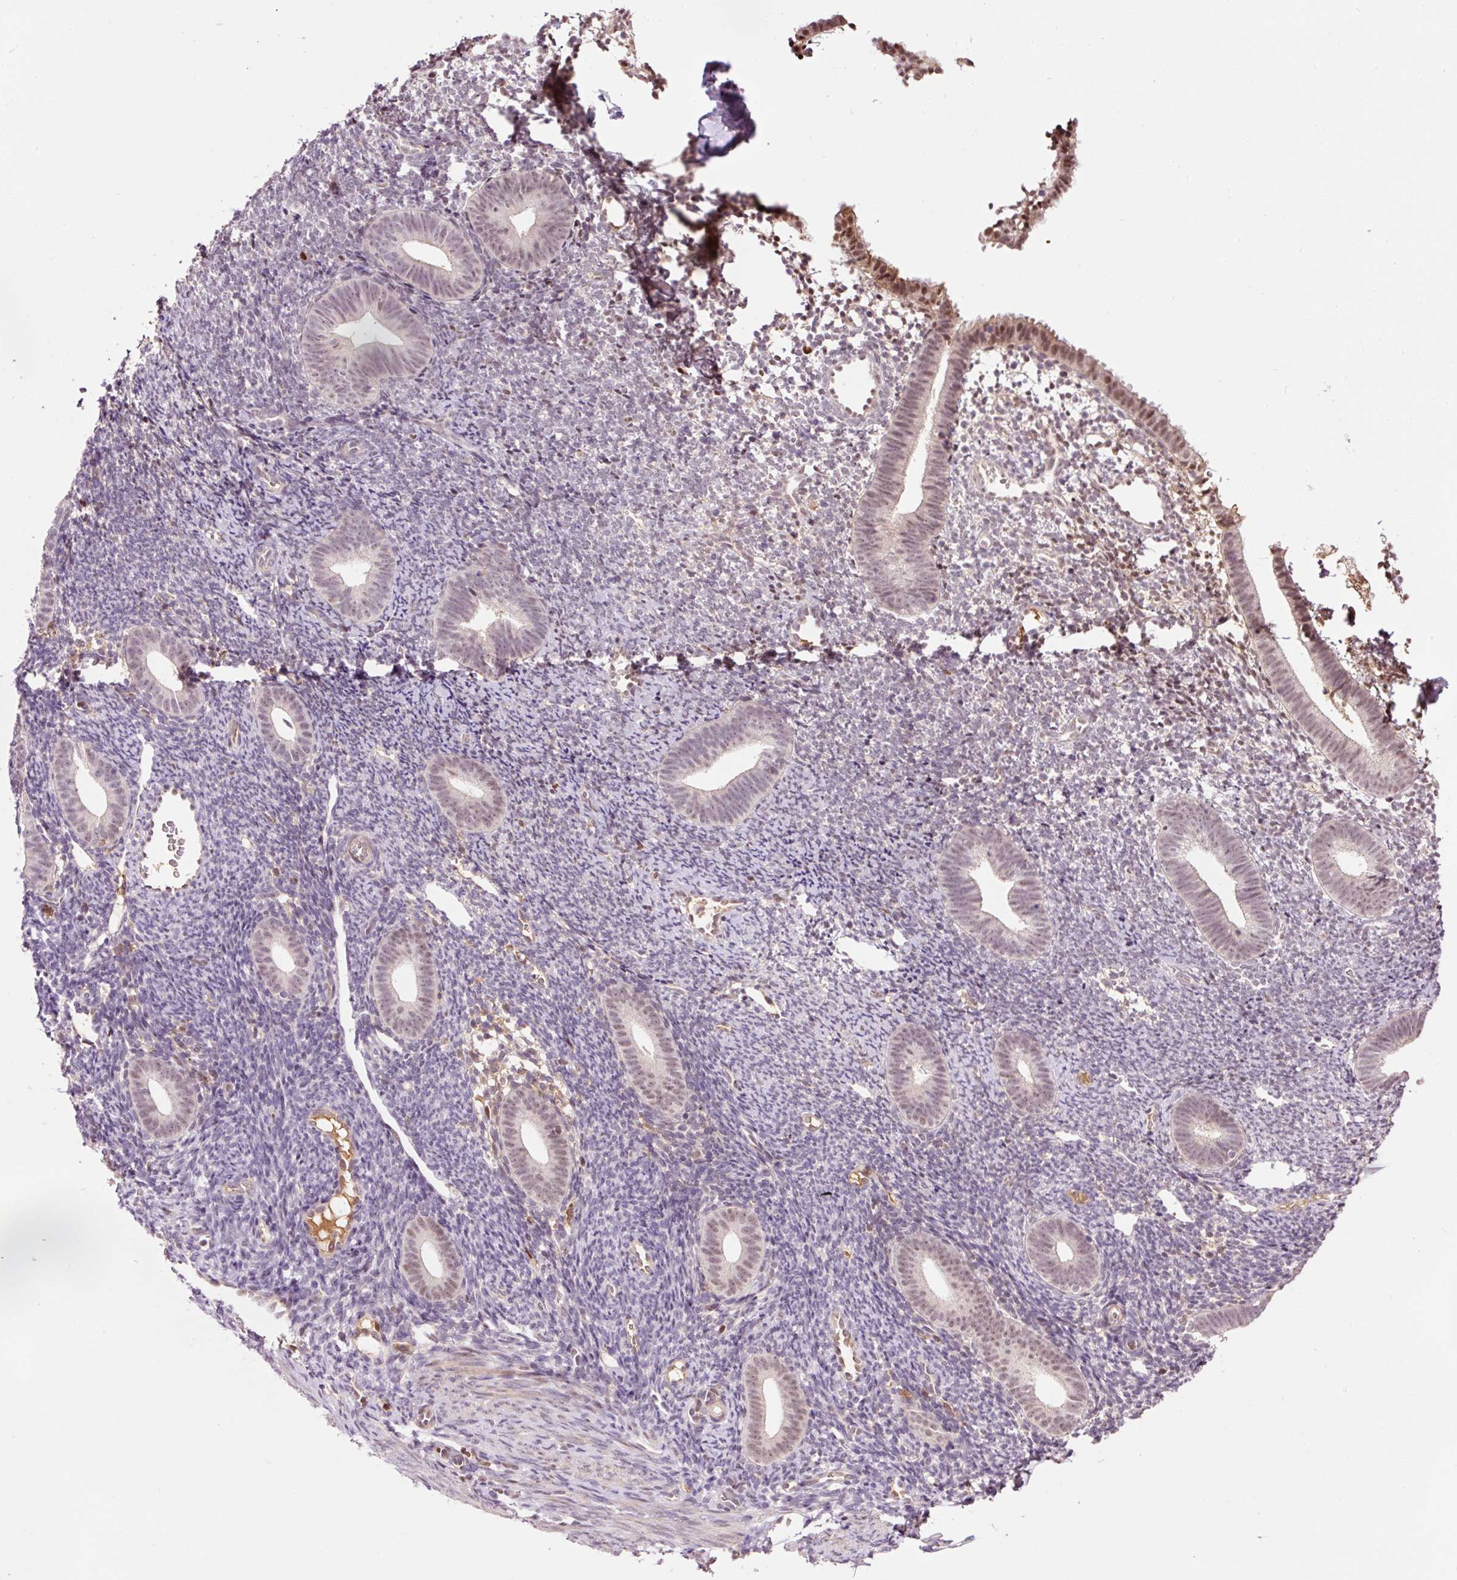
{"staining": {"intensity": "negative", "quantity": "none", "location": "none"}, "tissue": "endometrium", "cell_type": "Cells in endometrial stroma", "image_type": "normal", "snomed": [{"axis": "morphology", "description": "Normal tissue, NOS"}, {"axis": "topography", "description": "Endometrium"}], "caption": "An image of human endometrium is negative for staining in cells in endometrial stroma. (DAB immunohistochemistry, high magnification).", "gene": "DPPA4", "patient": {"sex": "female", "age": 39}}